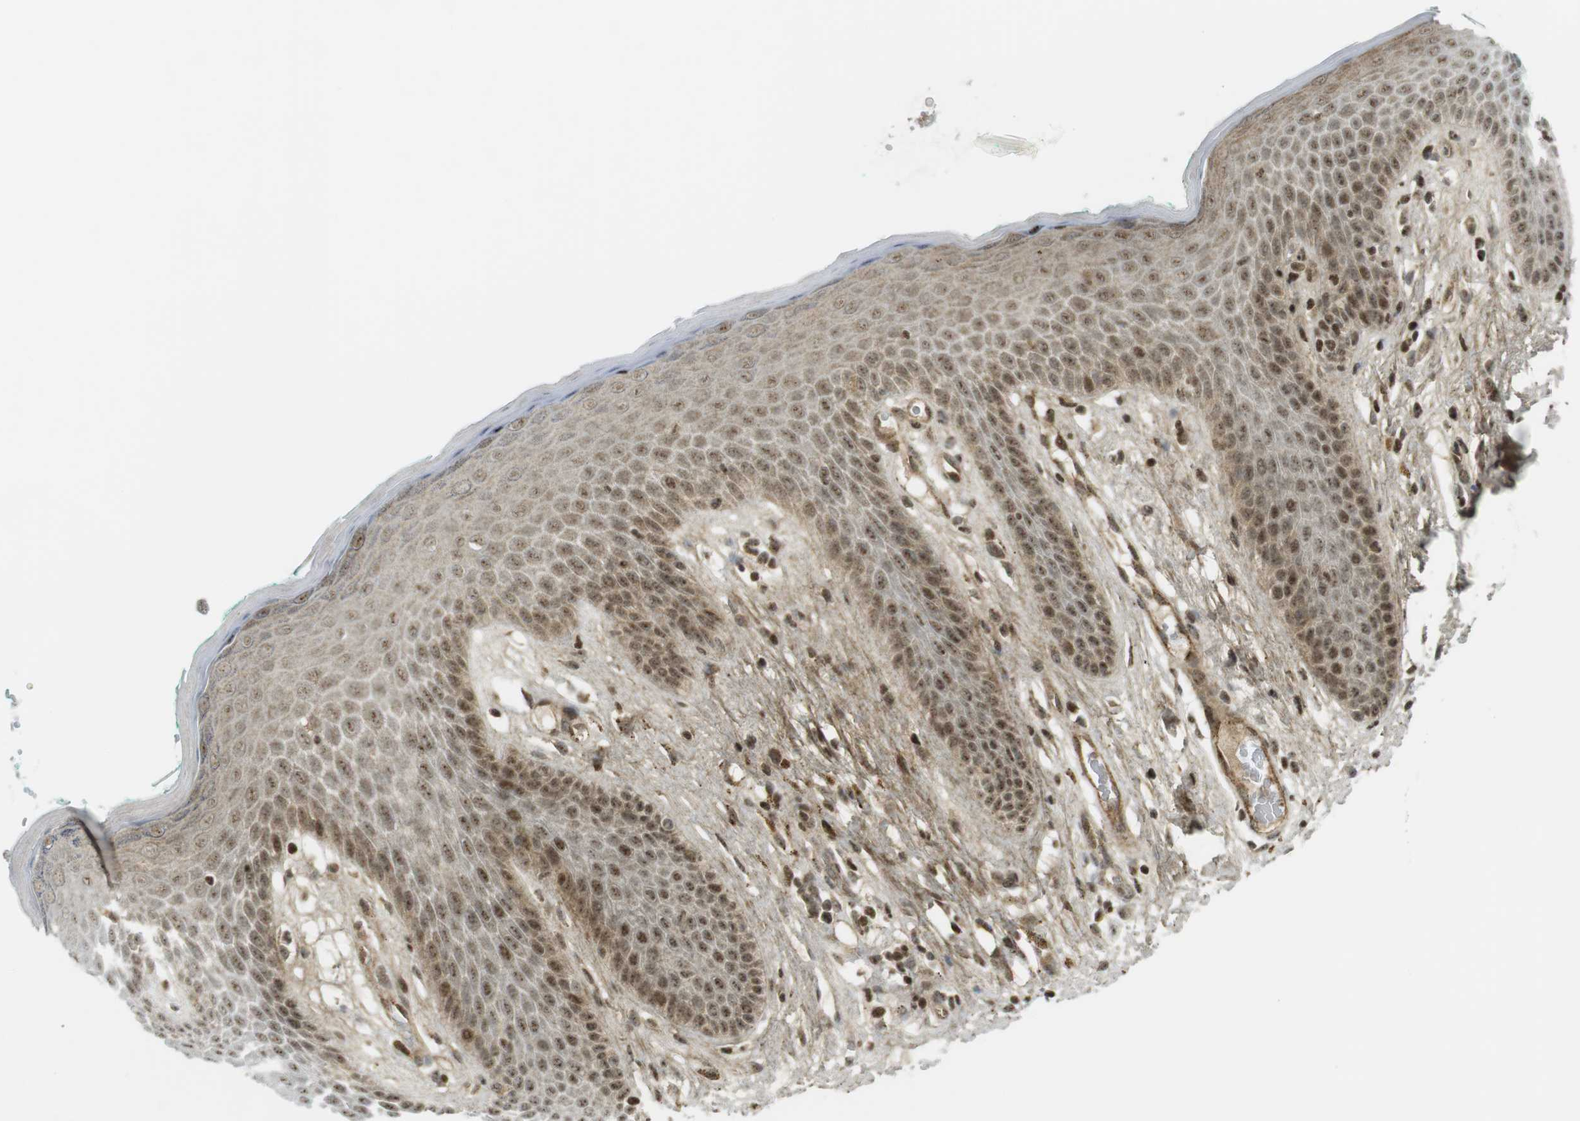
{"staining": {"intensity": "moderate", "quantity": "25%-75%", "location": "cytoplasmic/membranous,nuclear"}, "tissue": "skin", "cell_type": "Epidermal cells", "image_type": "normal", "snomed": [{"axis": "morphology", "description": "Normal tissue, NOS"}, {"axis": "topography", "description": "Anal"}], "caption": "Brown immunohistochemical staining in benign human skin displays moderate cytoplasmic/membranous,nuclear positivity in about 25%-75% of epidermal cells.", "gene": "PPP1R13B", "patient": {"sex": "male", "age": 74}}